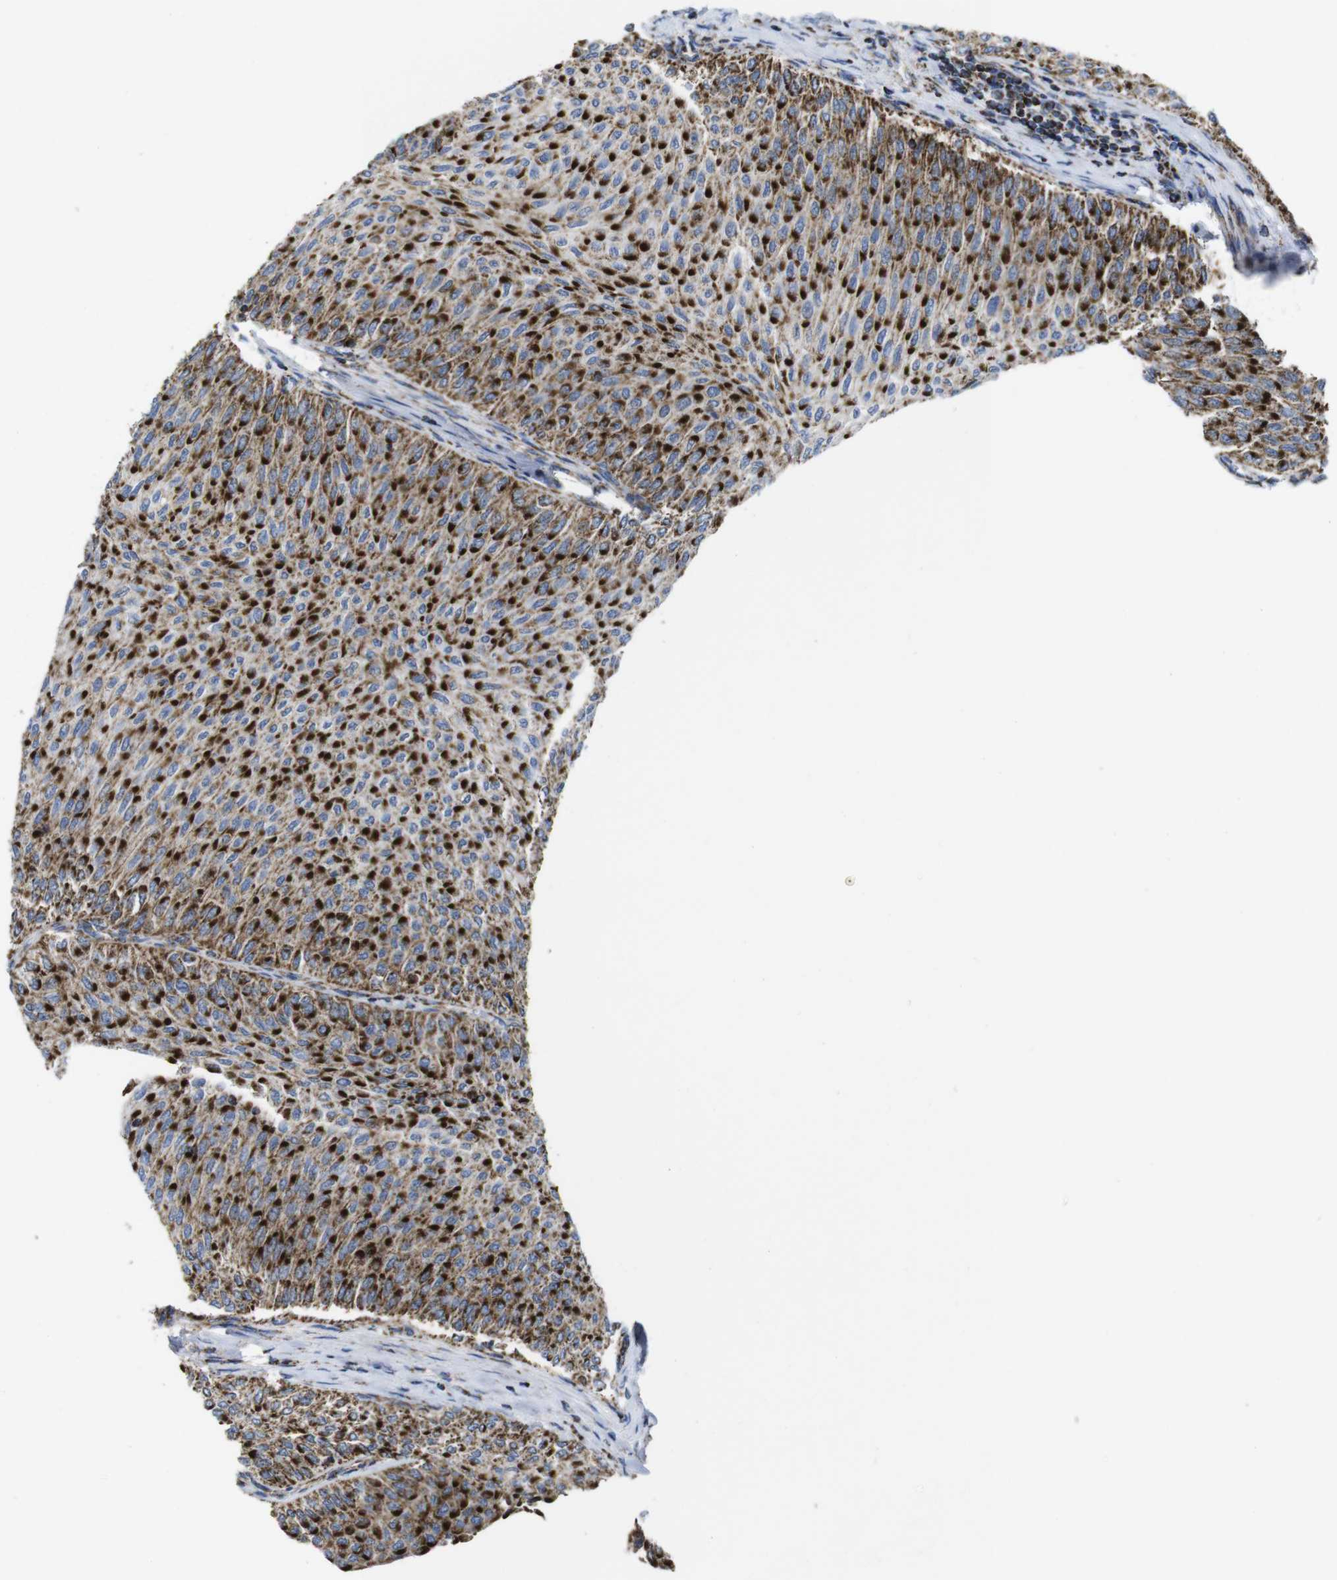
{"staining": {"intensity": "strong", "quantity": ">75%", "location": "cytoplasmic/membranous"}, "tissue": "urothelial cancer", "cell_type": "Tumor cells", "image_type": "cancer", "snomed": [{"axis": "morphology", "description": "Urothelial carcinoma, Low grade"}, {"axis": "topography", "description": "Urinary bladder"}], "caption": "Protein expression analysis of urothelial cancer displays strong cytoplasmic/membranous staining in about >75% of tumor cells.", "gene": "TMEM192", "patient": {"sex": "male", "age": 78}}